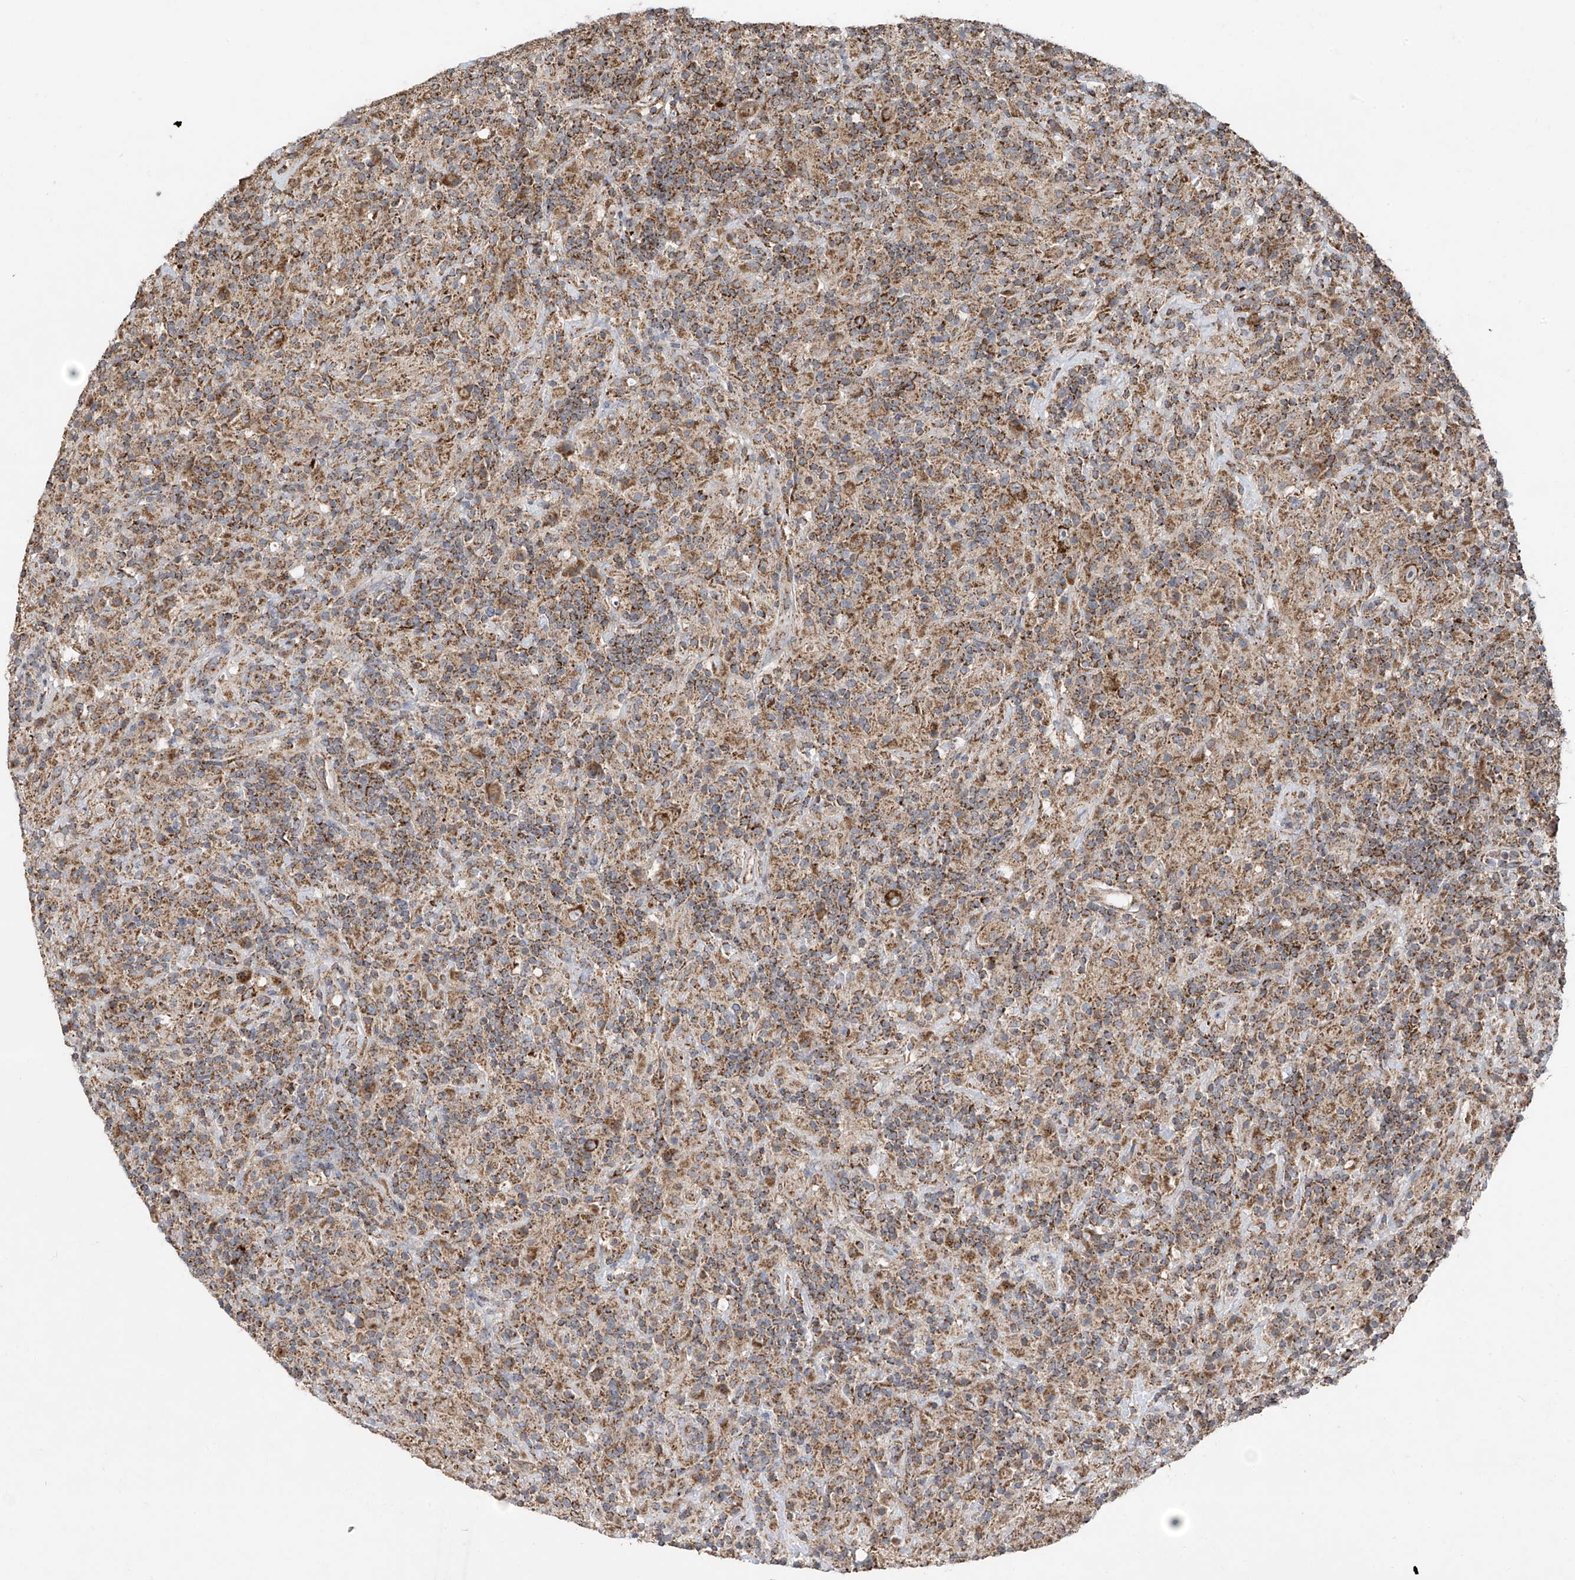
{"staining": {"intensity": "moderate", "quantity": ">75%", "location": "cytoplasmic/membranous"}, "tissue": "lymphoma", "cell_type": "Tumor cells", "image_type": "cancer", "snomed": [{"axis": "morphology", "description": "Hodgkin's disease, NOS"}, {"axis": "topography", "description": "Lymph node"}], "caption": "Approximately >75% of tumor cells in human lymphoma show moderate cytoplasmic/membranous protein expression as visualized by brown immunohistochemical staining.", "gene": "UQCC1", "patient": {"sex": "male", "age": 70}}